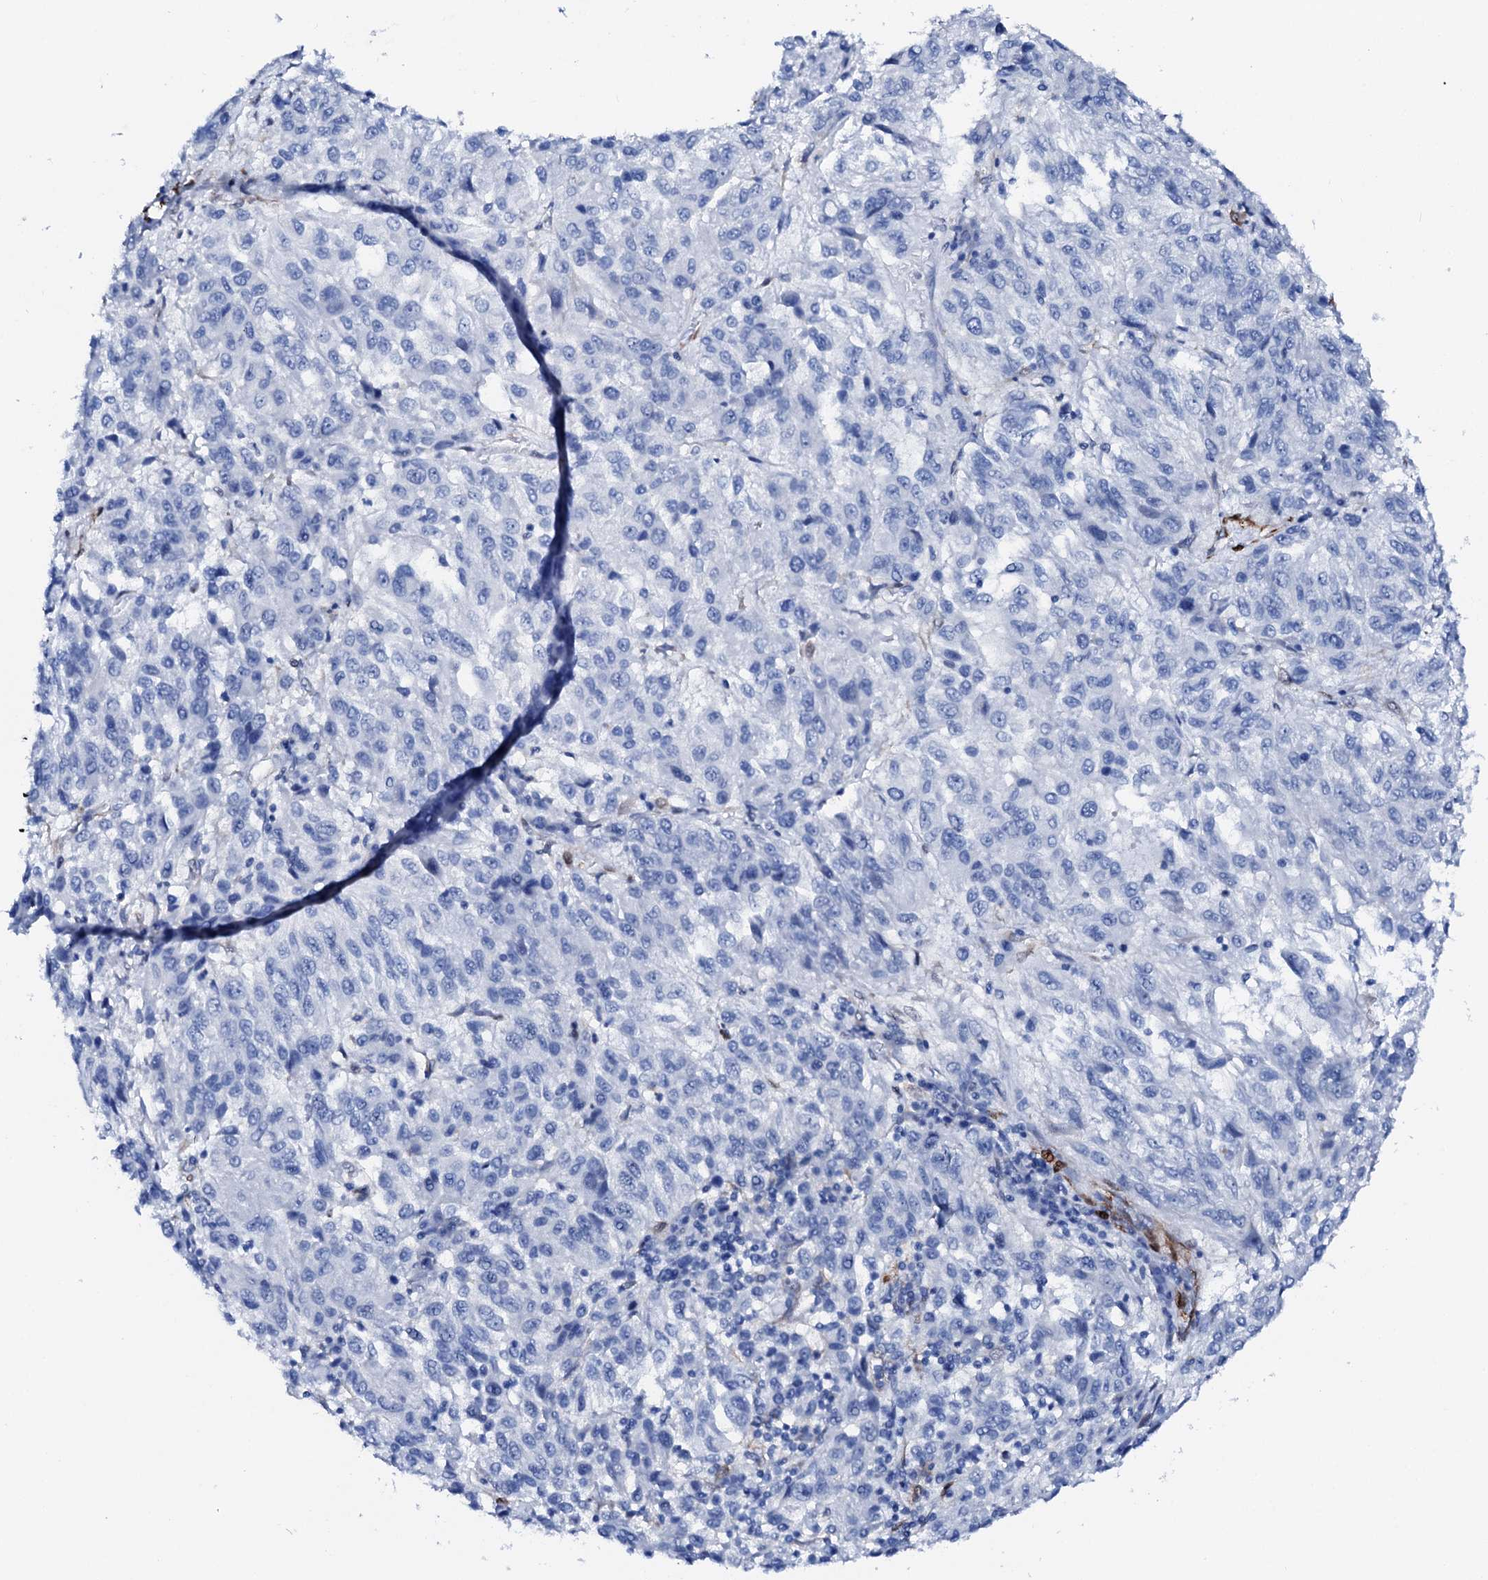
{"staining": {"intensity": "negative", "quantity": "none", "location": "none"}, "tissue": "melanoma", "cell_type": "Tumor cells", "image_type": "cancer", "snomed": [{"axis": "morphology", "description": "Malignant melanoma, Metastatic site"}, {"axis": "topography", "description": "Lung"}], "caption": "A histopathology image of human melanoma is negative for staining in tumor cells.", "gene": "NRIP2", "patient": {"sex": "male", "age": 64}}